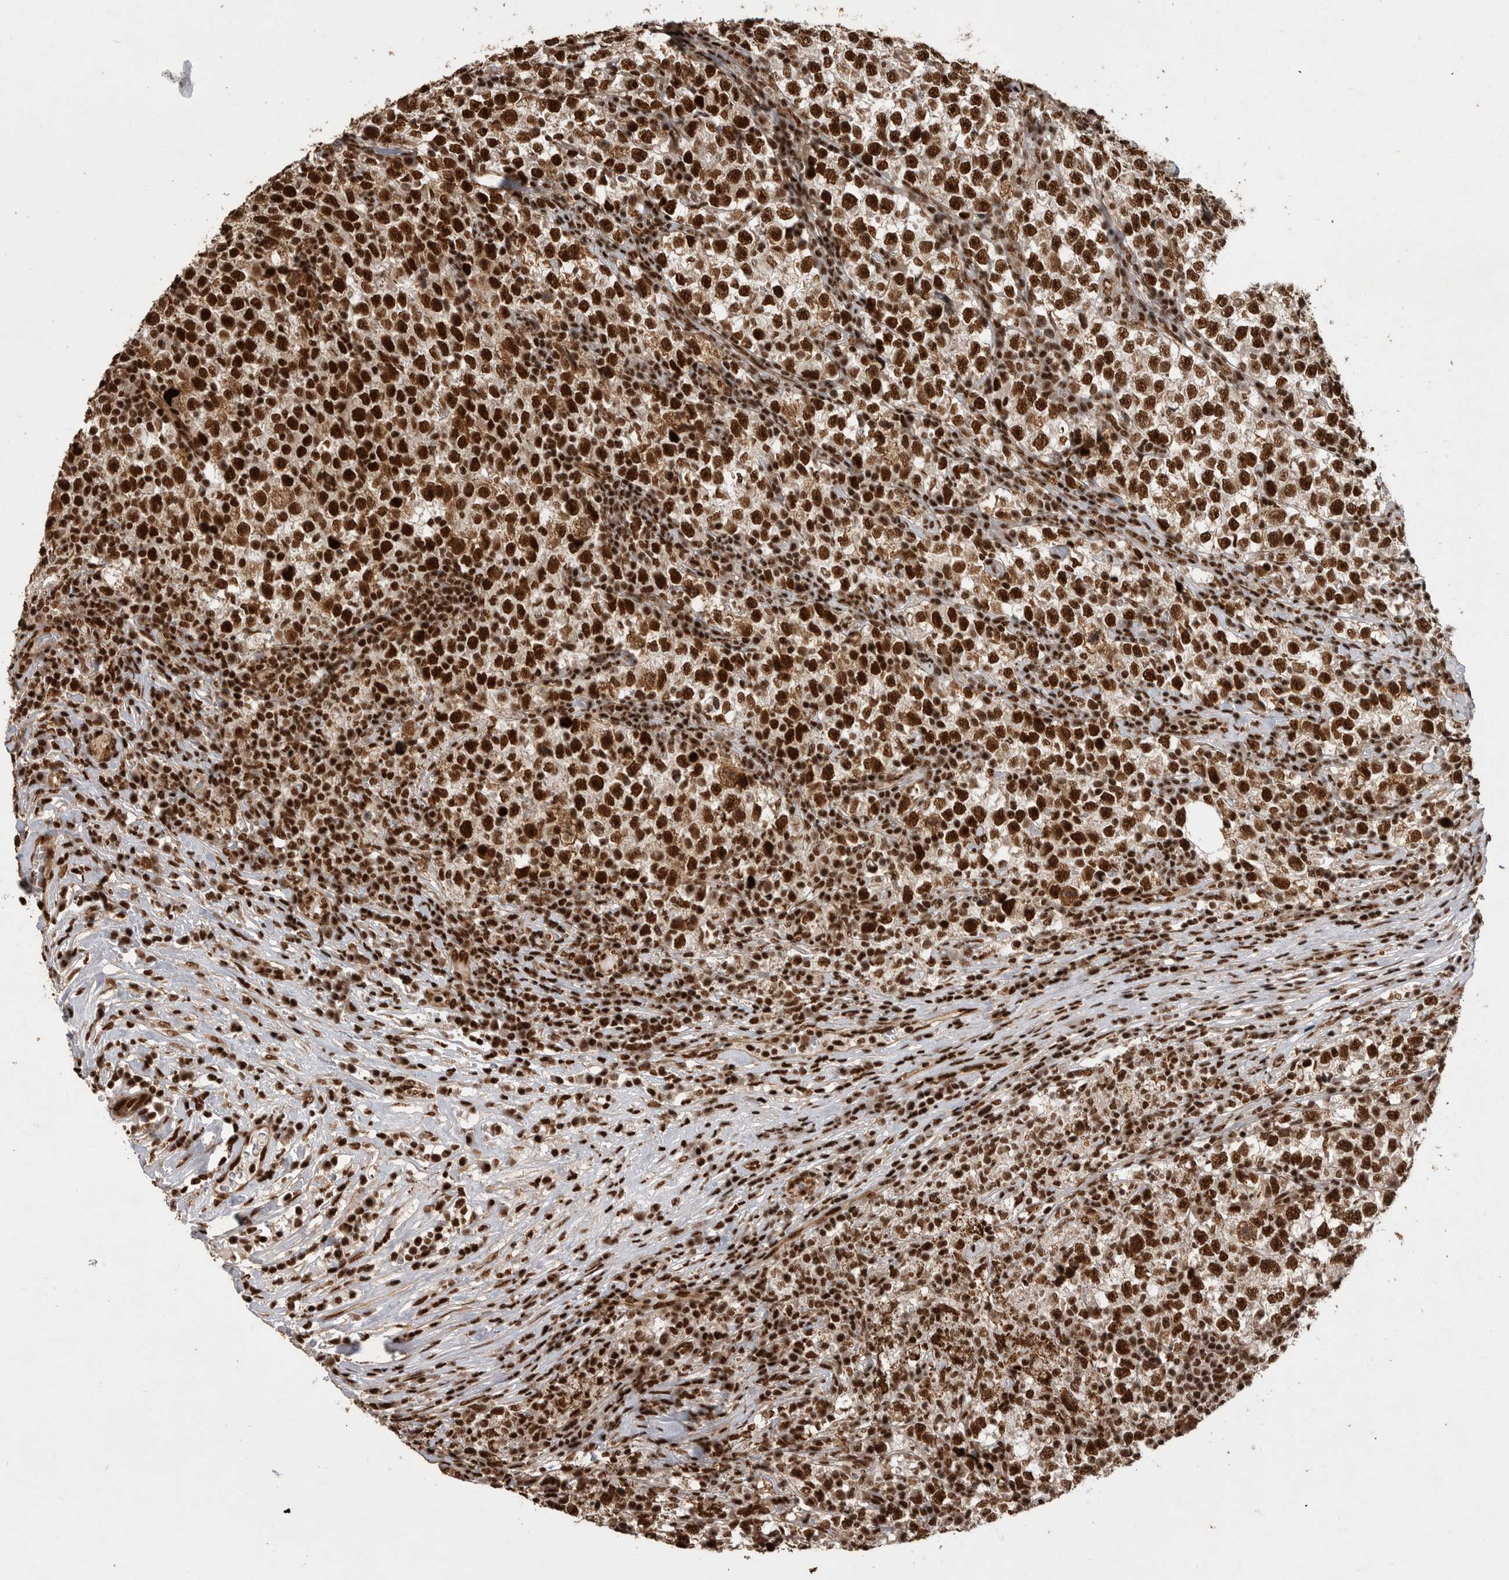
{"staining": {"intensity": "strong", "quantity": ">75%", "location": "nuclear"}, "tissue": "testis cancer", "cell_type": "Tumor cells", "image_type": "cancer", "snomed": [{"axis": "morphology", "description": "Normal tissue, NOS"}, {"axis": "morphology", "description": "Seminoma, NOS"}, {"axis": "topography", "description": "Testis"}], "caption": "Protein expression analysis of testis seminoma demonstrates strong nuclear expression in approximately >75% of tumor cells.", "gene": "PPP1R8", "patient": {"sex": "male", "age": 43}}